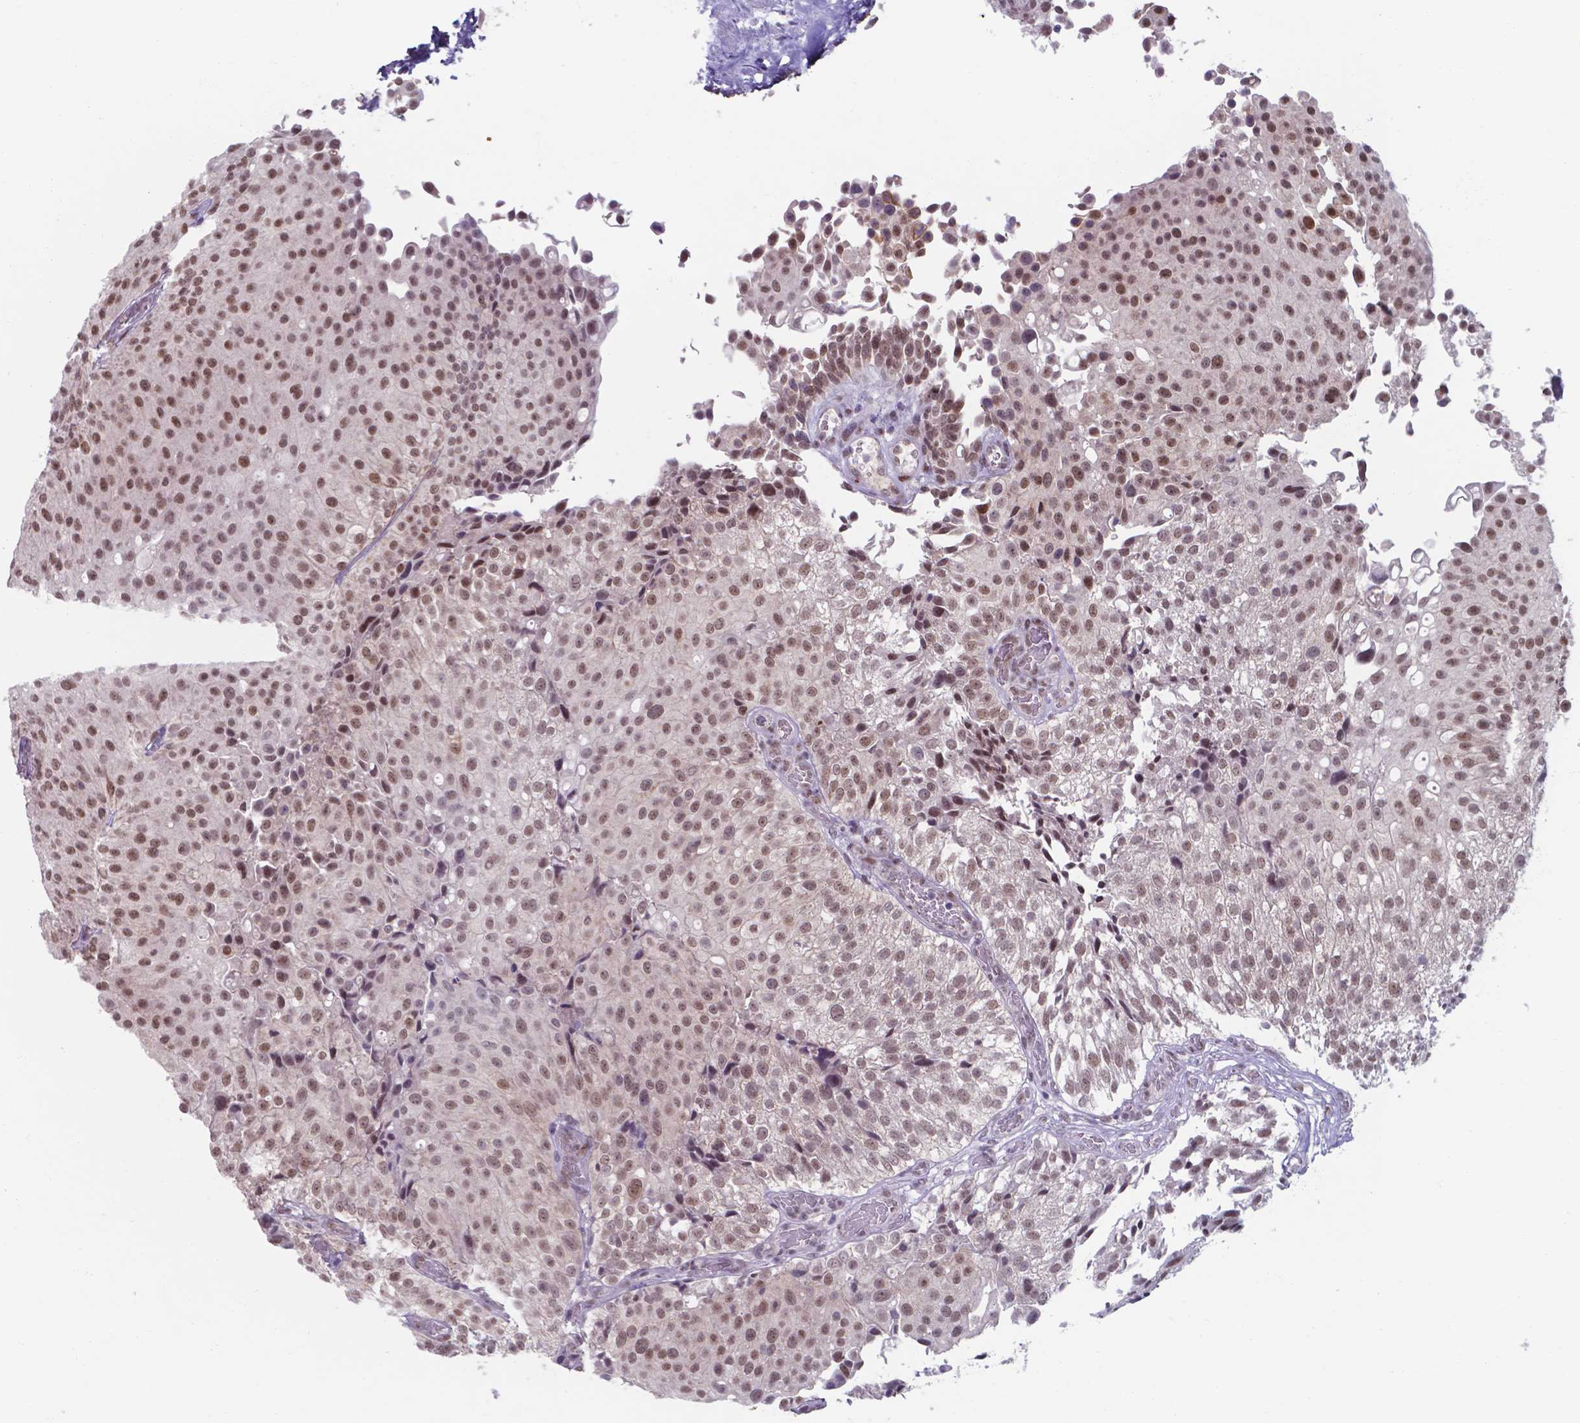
{"staining": {"intensity": "moderate", "quantity": ">75%", "location": "nuclear"}, "tissue": "urothelial cancer", "cell_type": "Tumor cells", "image_type": "cancer", "snomed": [{"axis": "morphology", "description": "Urothelial carcinoma, Low grade"}, {"axis": "topography", "description": "Urinary bladder"}], "caption": "Immunohistochemical staining of low-grade urothelial carcinoma reveals medium levels of moderate nuclear protein expression in approximately >75% of tumor cells. (DAB IHC with brightfield microscopy, high magnification).", "gene": "UBE2E2", "patient": {"sex": "male", "age": 80}}